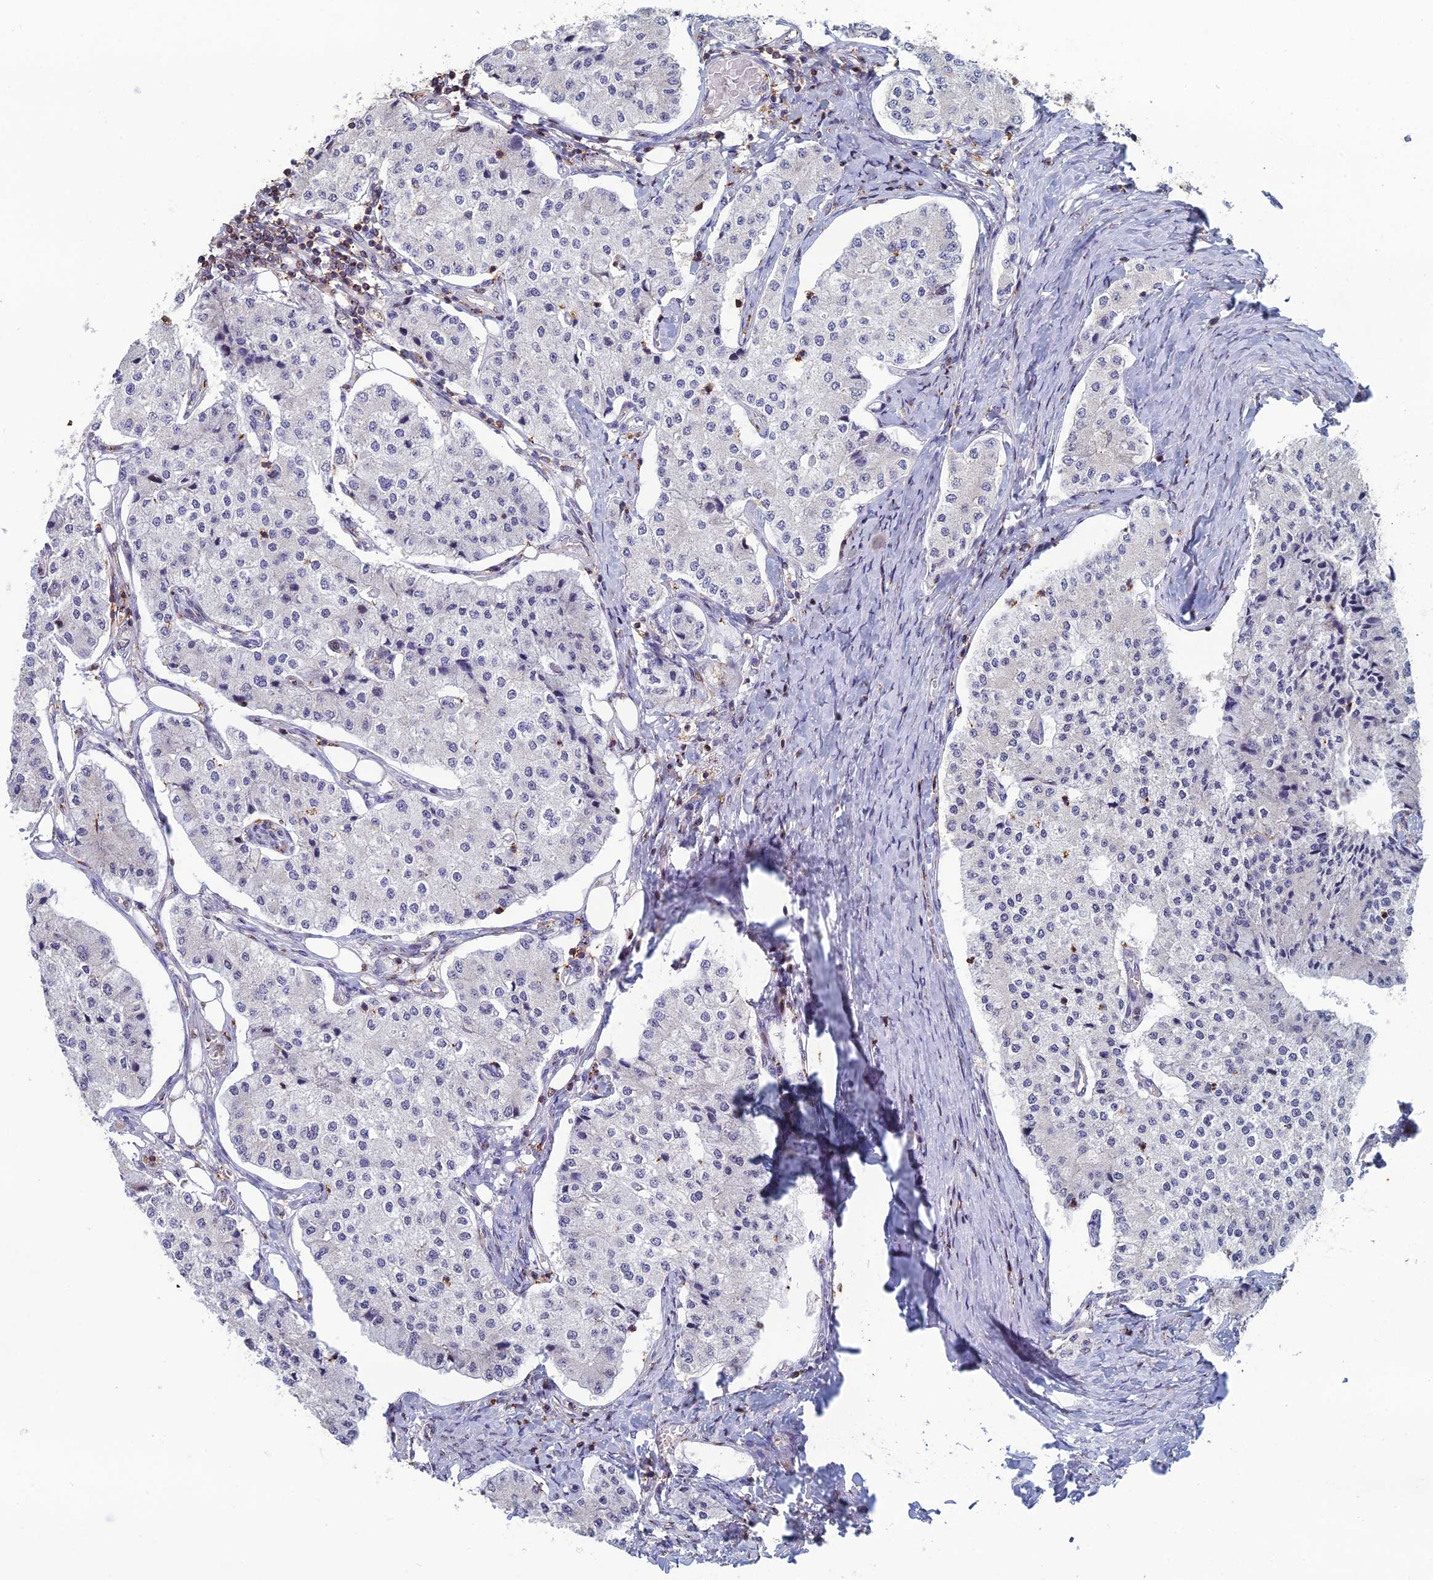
{"staining": {"intensity": "negative", "quantity": "none", "location": "none"}, "tissue": "carcinoid", "cell_type": "Tumor cells", "image_type": "cancer", "snomed": [{"axis": "morphology", "description": "Carcinoid, malignant, NOS"}, {"axis": "topography", "description": "Colon"}], "caption": "There is no significant positivity in tumor cells of carcinoid.", "gene": "C15orf62", "patient": {"sex": "female", "age": 52}}